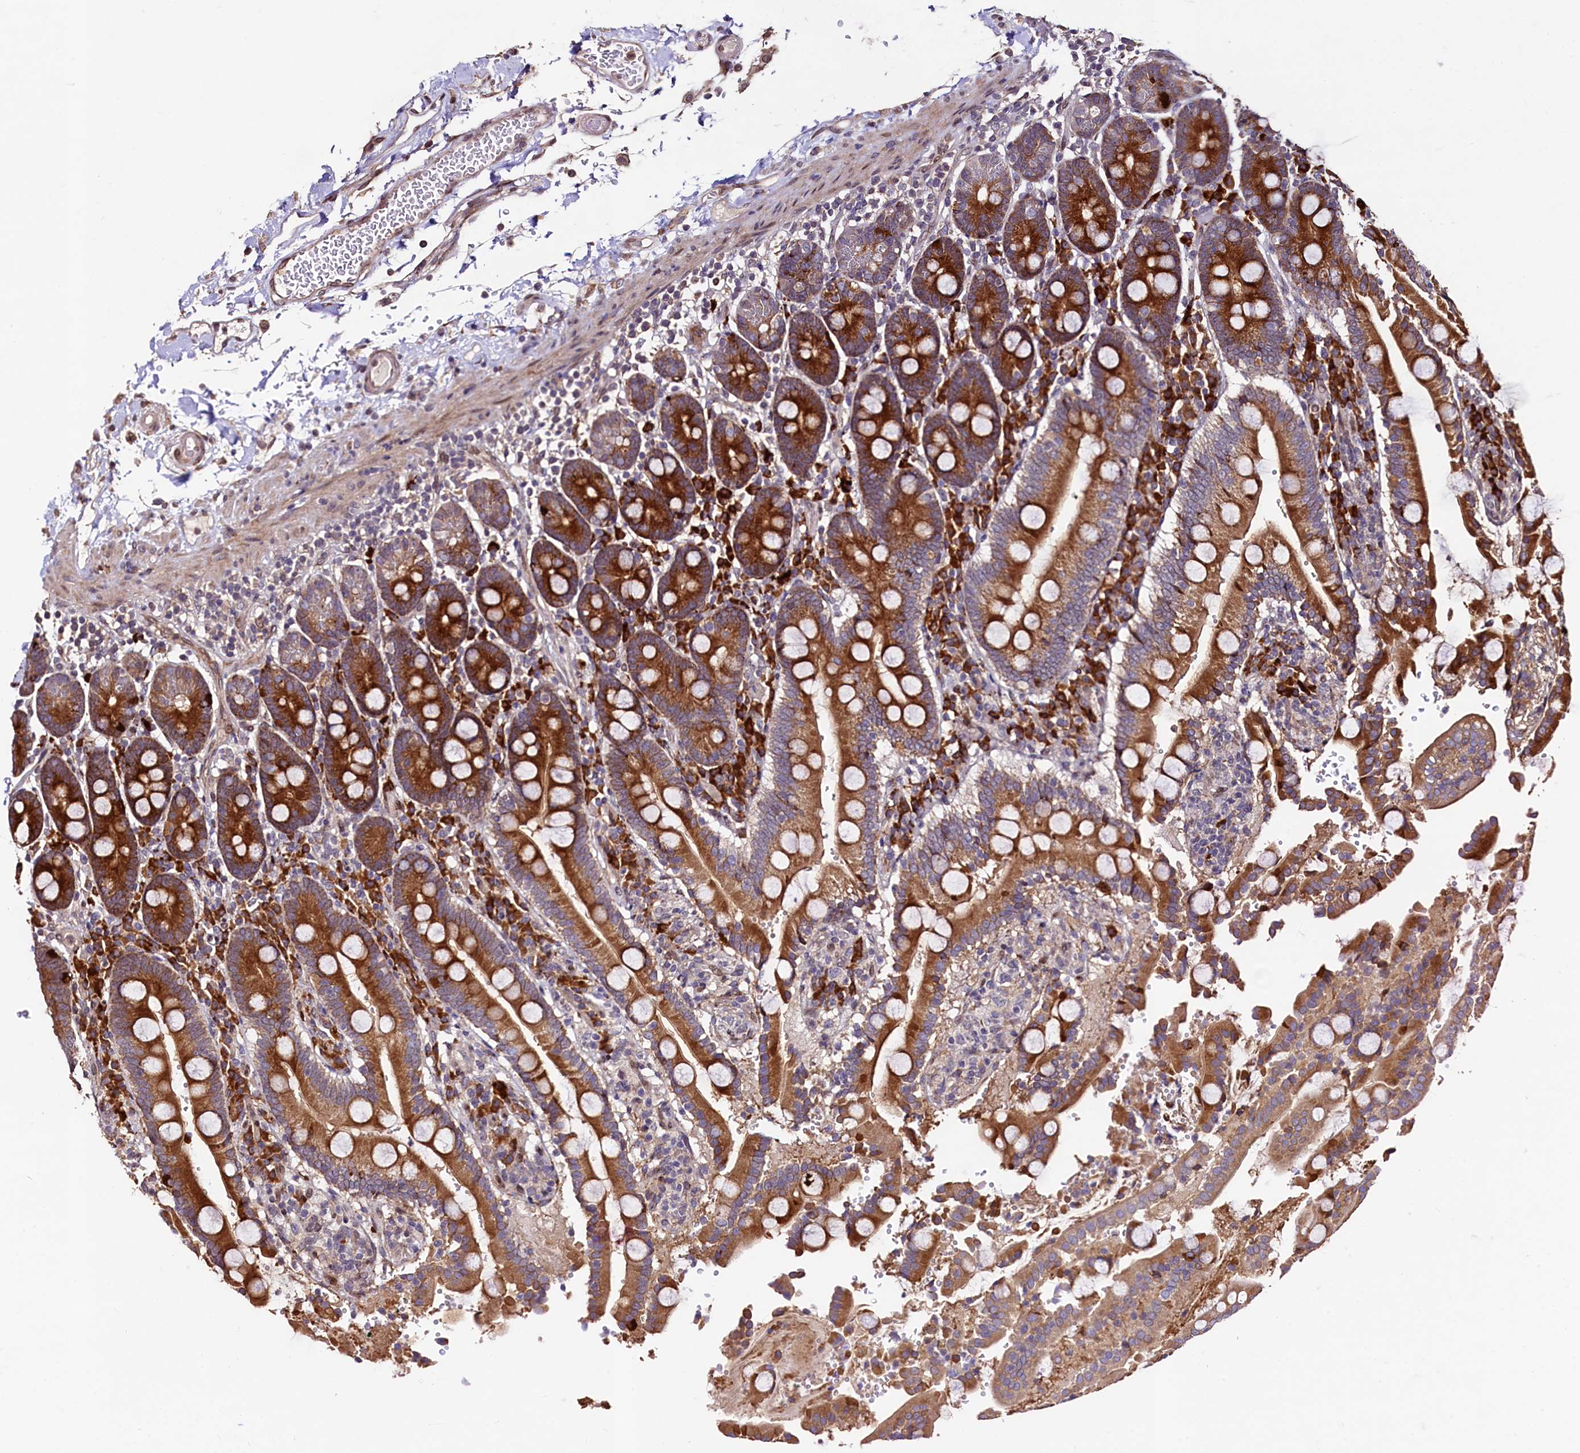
{"staining": {"intensity": "strong", "quantity": ">75%", "location": "cytoplasmic/membranous"}, "tissue": "duodenum", "cell_type": "Glandular cells", "image_type": "normal", "snomed": [{"axis": "morphology", "description": "Normal tissue, NOS"}, {"axis": "topography", "description": "Small intestine, NOS"}], "caption": "Strong cytoplasmic/membranous staining for a protein is present in about >75% of glandular cells of benign duodenum using immunohistochemistry (IHC).", "gene": "C5orf15", "patient": {"sex": "female", "age": 71}}